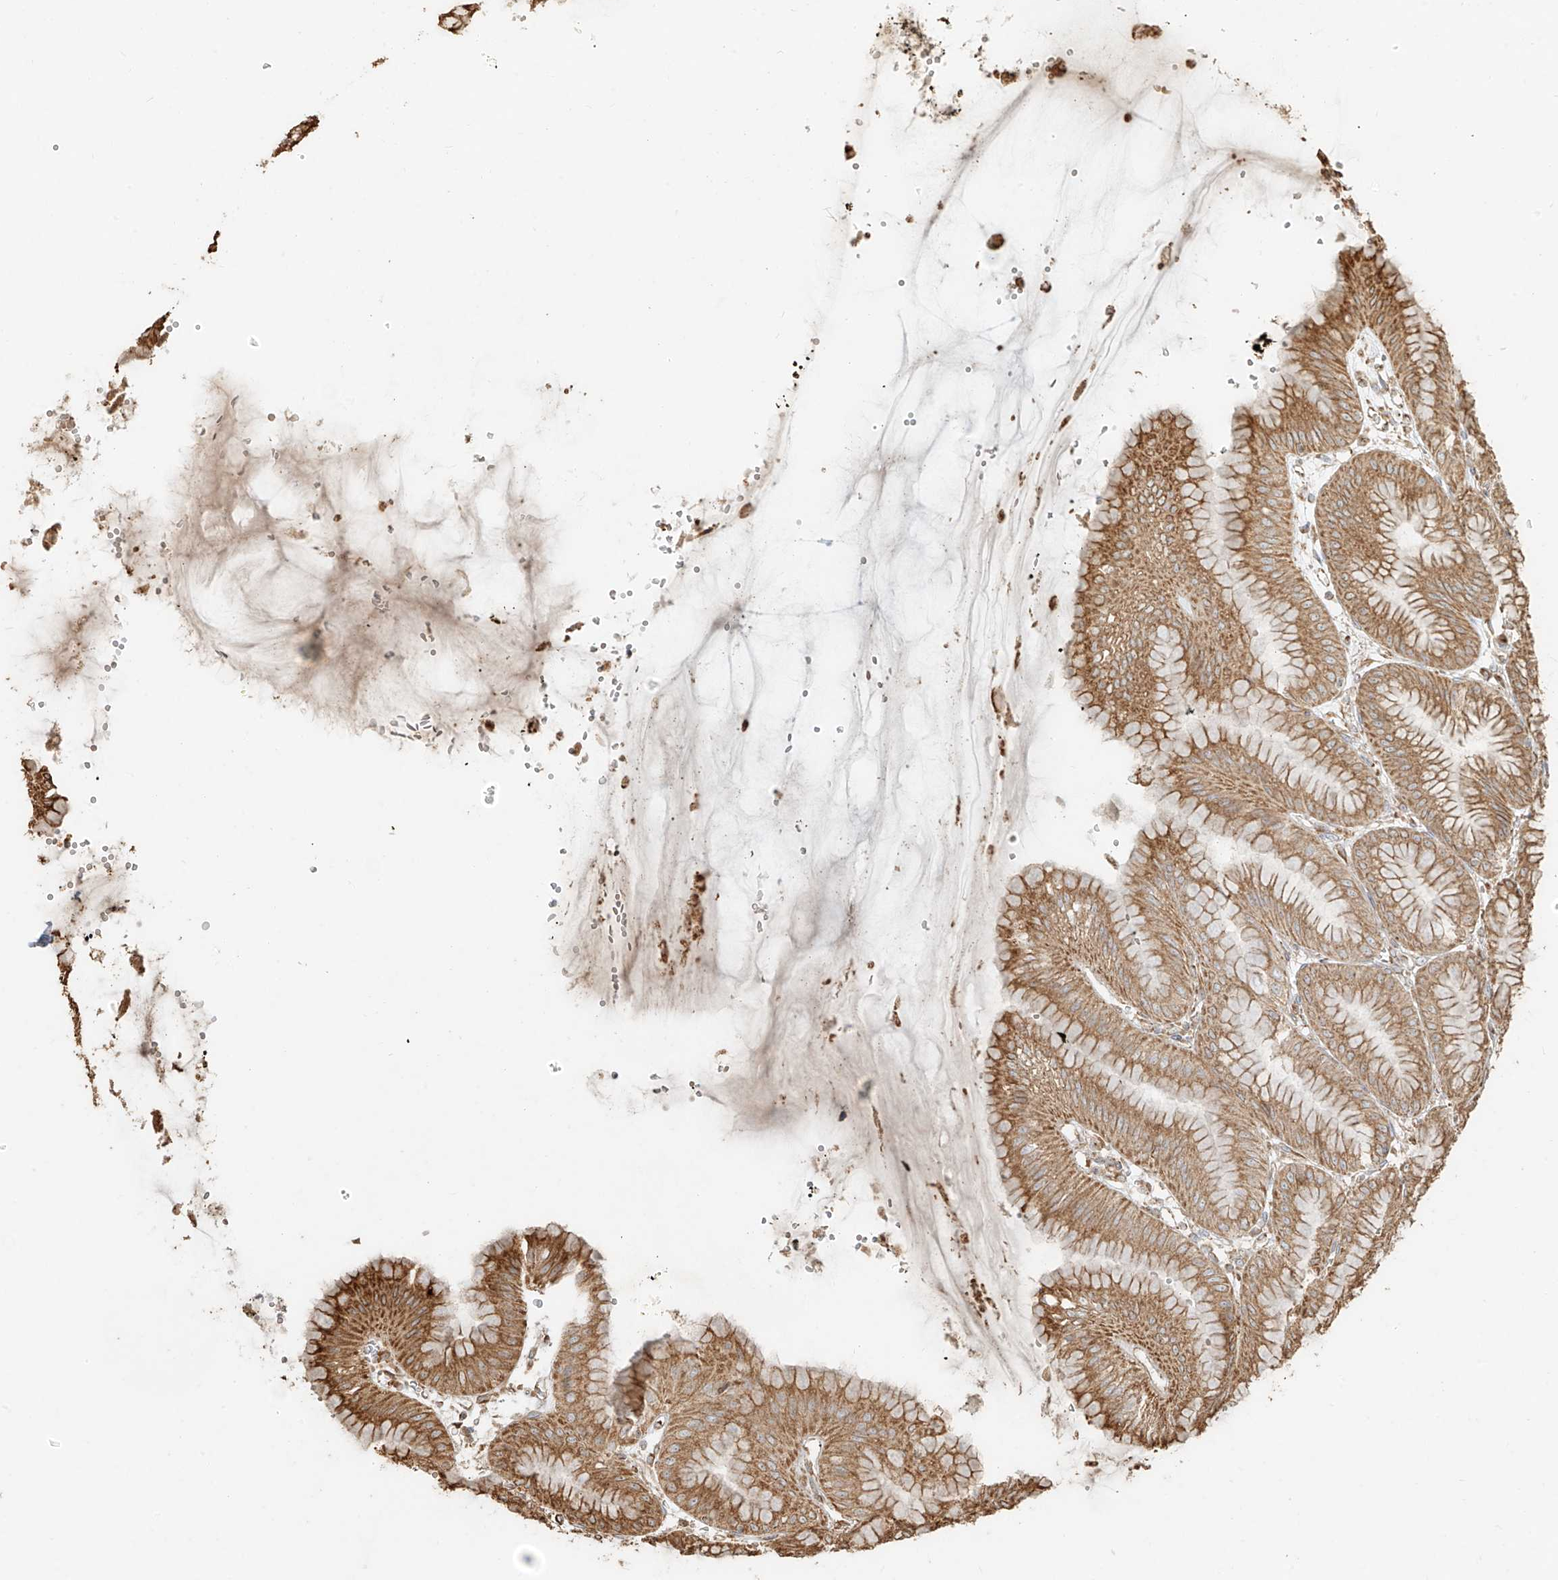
{"staining": {"intensity": "moderate", "quantity": ">75%", "location": "cytoplasmic/membranous"}, "tissue": "stomach", "cell_type": "Glandular cells", "image_type": "normal", "snomed": [{"axis": "morphology", "description": "Normal tissue, NOS"}, {"axis": "topography", "description": "Stomach, lower"}], "caption": "High-power microscopy captured an IHC histopathology image of benign stomach, revealing moderate cytoplasmic/membranous expression in approximately >75% of glandular cells. The staining was performed using DAB, with brown indicating positive protein expression. Nuclei are stained blue with hematoxylin.", "gene": "EFNB1", "patient": {"sex": "male", "age": 71}}